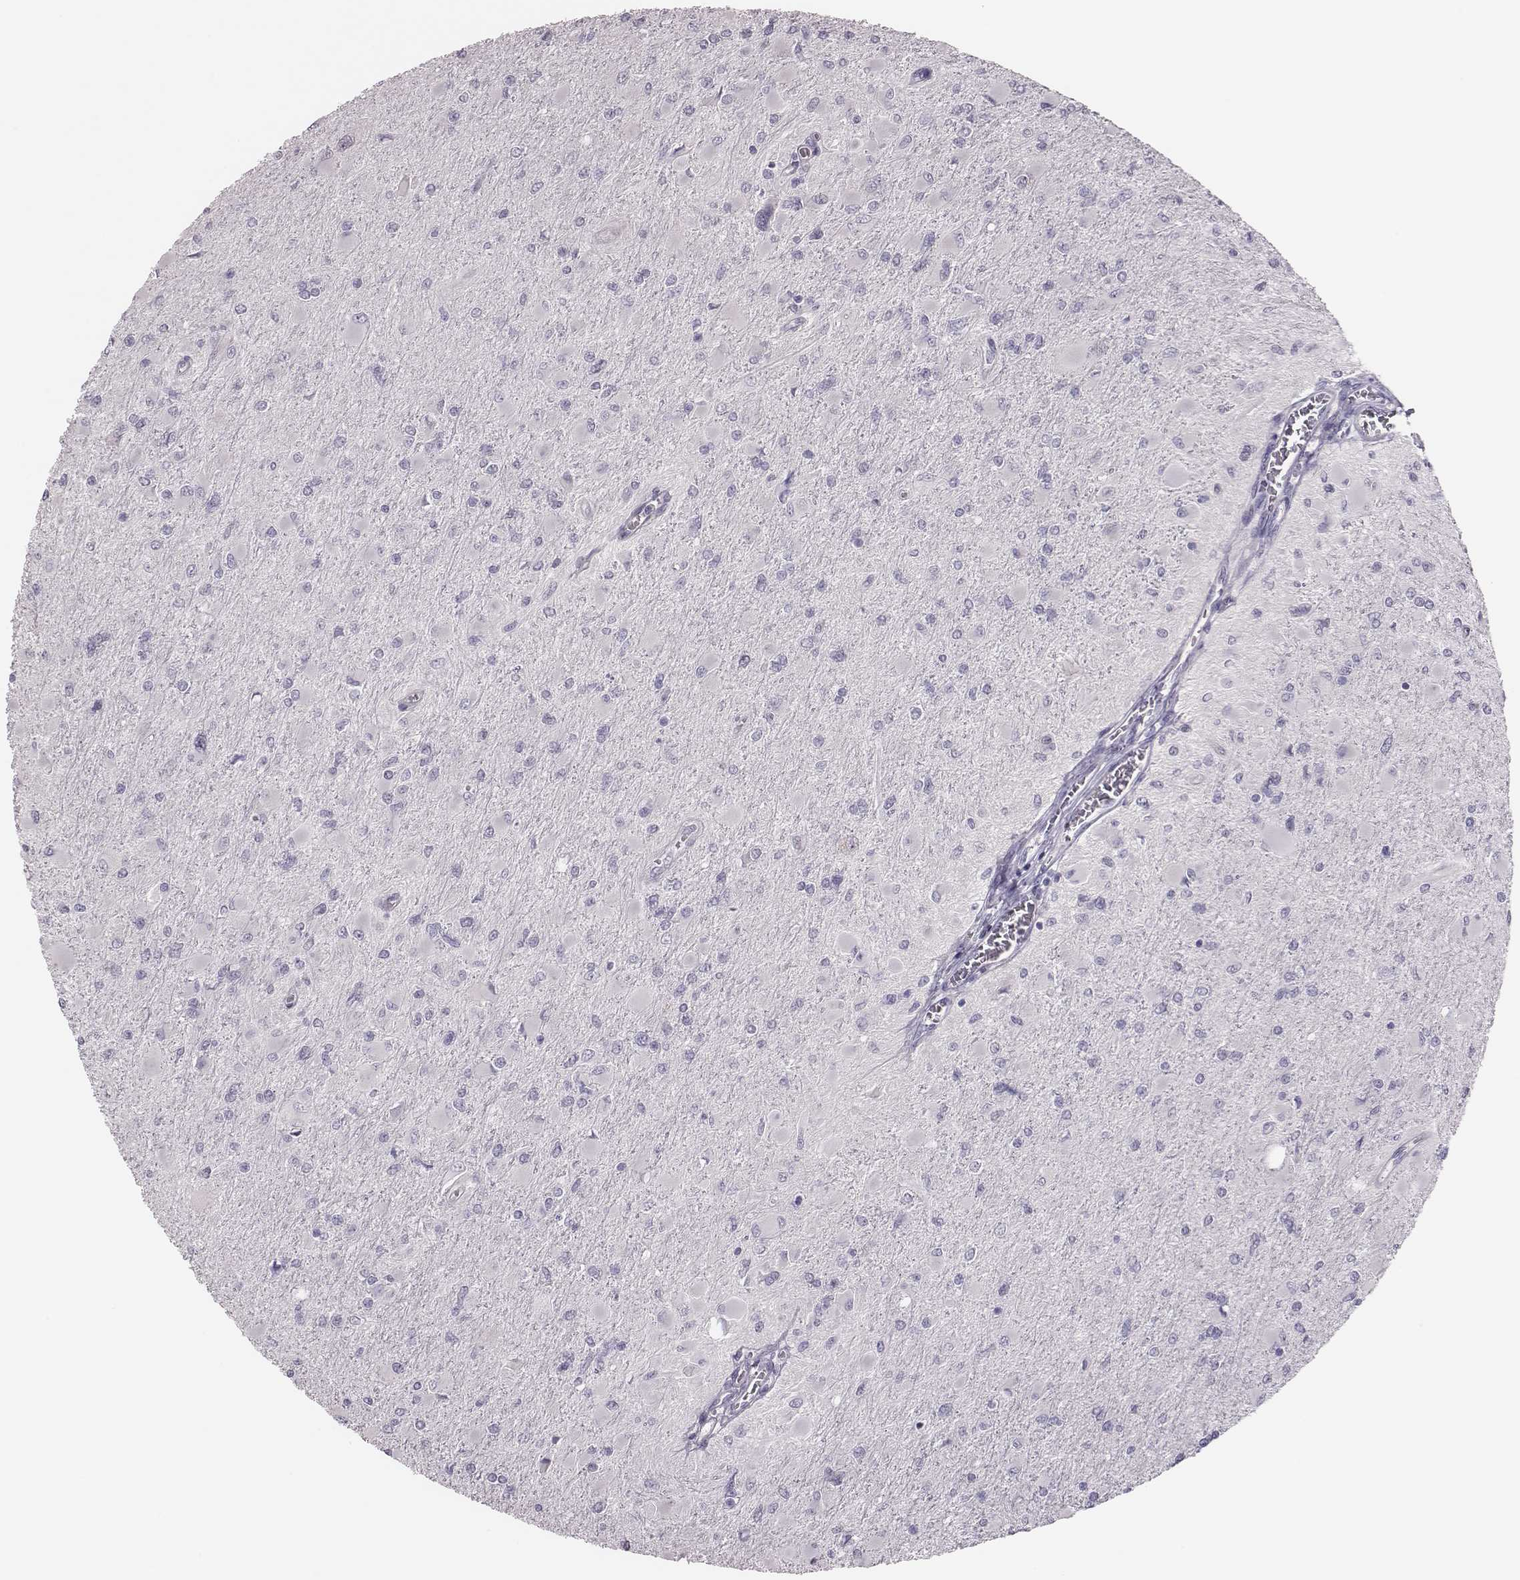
{"staining": {"intensity": "negative", "quantity": "none", "location": "none"}, "tissue": "glioma", "cell_type": "Tumor cells", "image_type": "cancer", "snomed": [{"axis": "morphology", "description": "Glioma, malignant, High grade"}, {"axis": "topography", "description": "Cerebral cortex"}], "caption": "An immunohistochemistry micrograph of glioma is shown. There is no staining in tumor cells of glioma. (Brightfield microscopy of DAB immunohistochemistry at high magnification).", "gene": "PBK", "patient": {"sex": "female", "age": 36}}